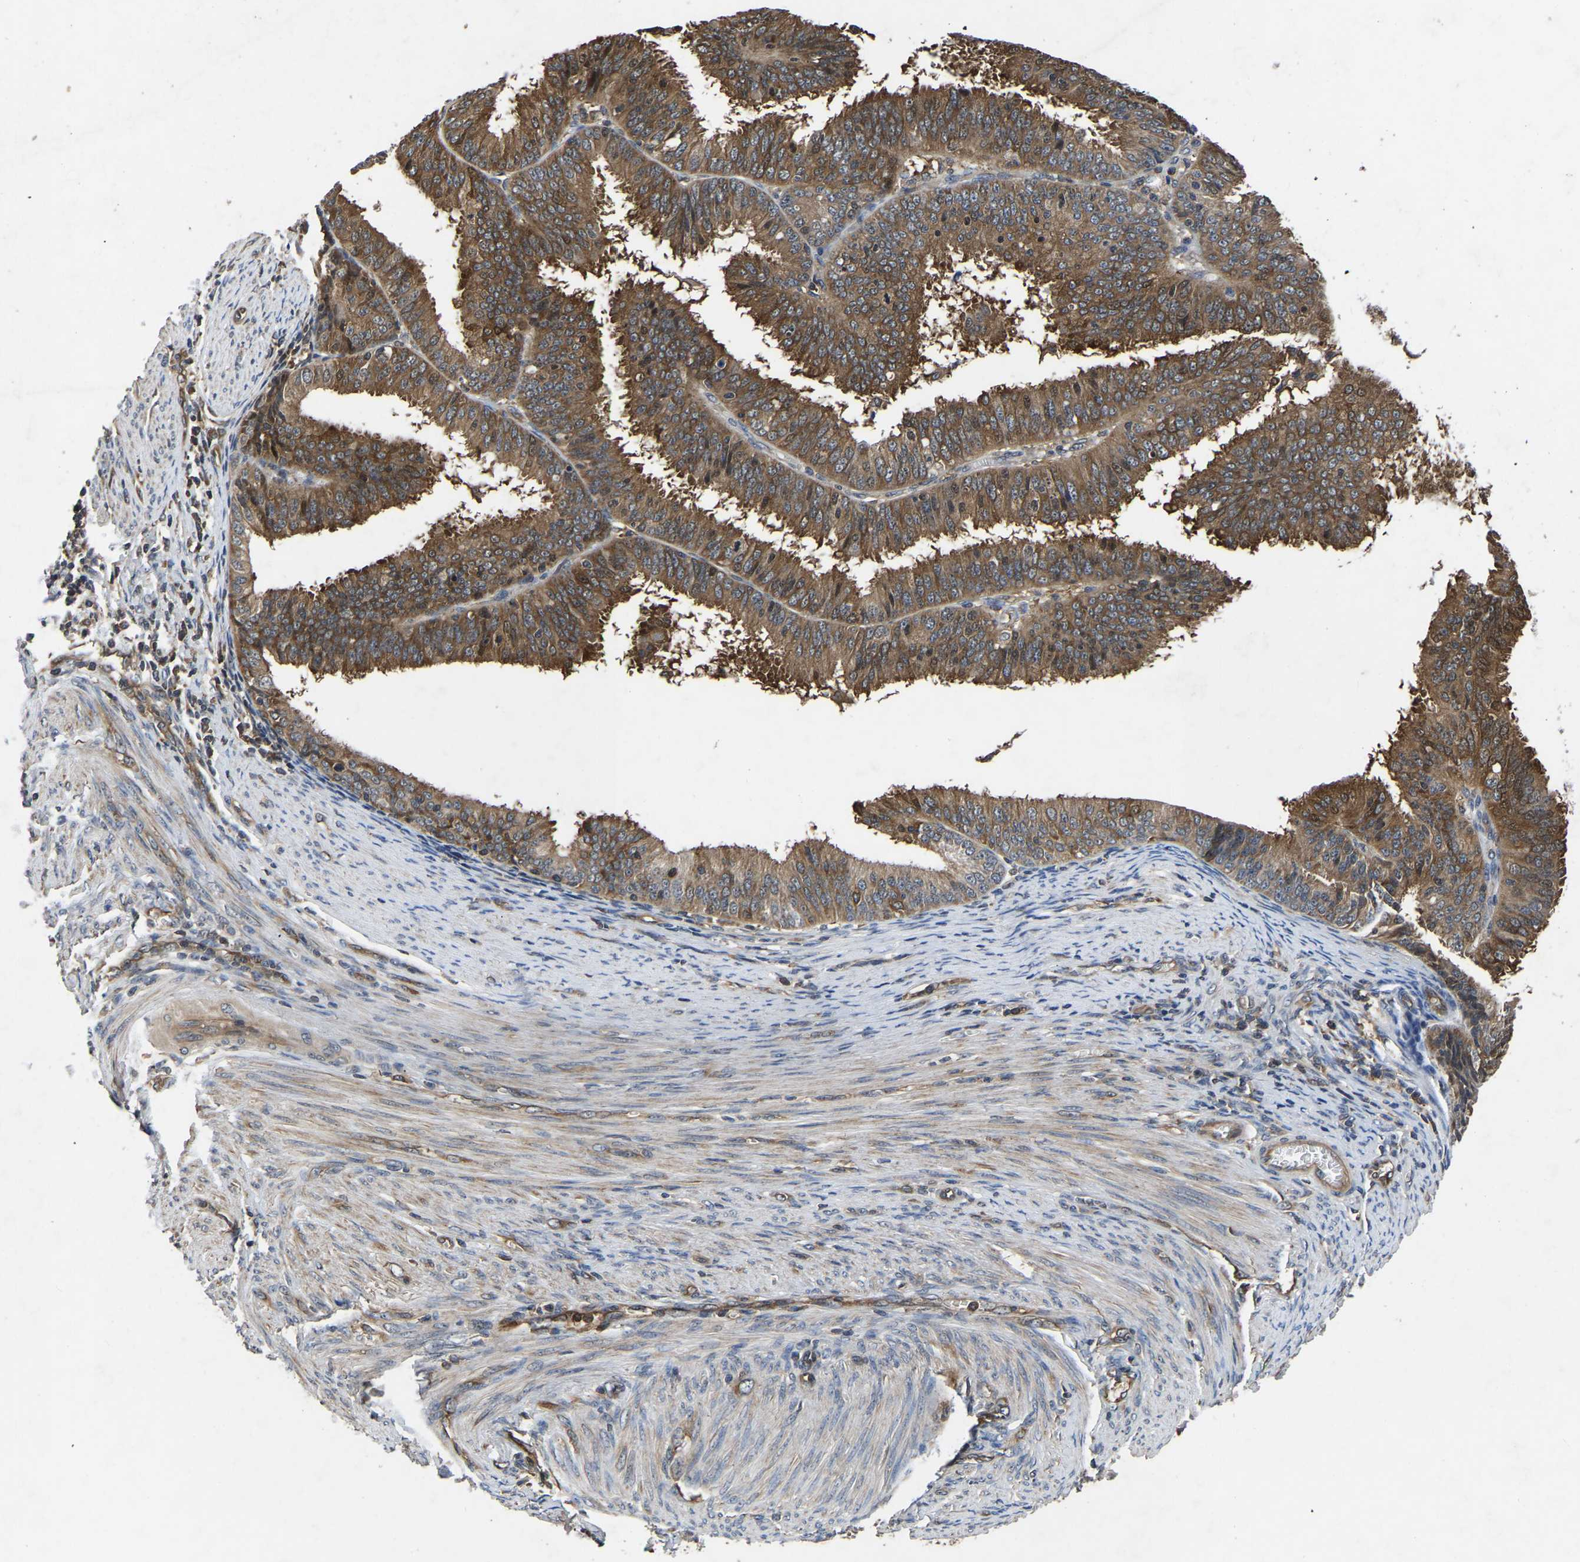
{"staining": {"intensity": "moderate", "quantity": ">75%", "location": "cytoplasmic/membranous"}, "tissue": "endometrial cancer", "cell_type": "Tumor cells", "image_type": "cancer", "snomed": [{"axis": "morphology", "description": "Adenocarcinoma, NOS"}, {"axis": "topography", "description": "Endometrium"}], "caption": "High-magnification brightfield microscopy of endometrial cancer stained with DAB (3,3'-diaminobenzidine) (brown) and counterstained with hematoxylin (blue). tumor cells exhibit moderate cytoplasmic/membranous staining is identified in about>75% of cells.", "gene": "FGD5", "patient": {"sex": "female", "age": 70}}